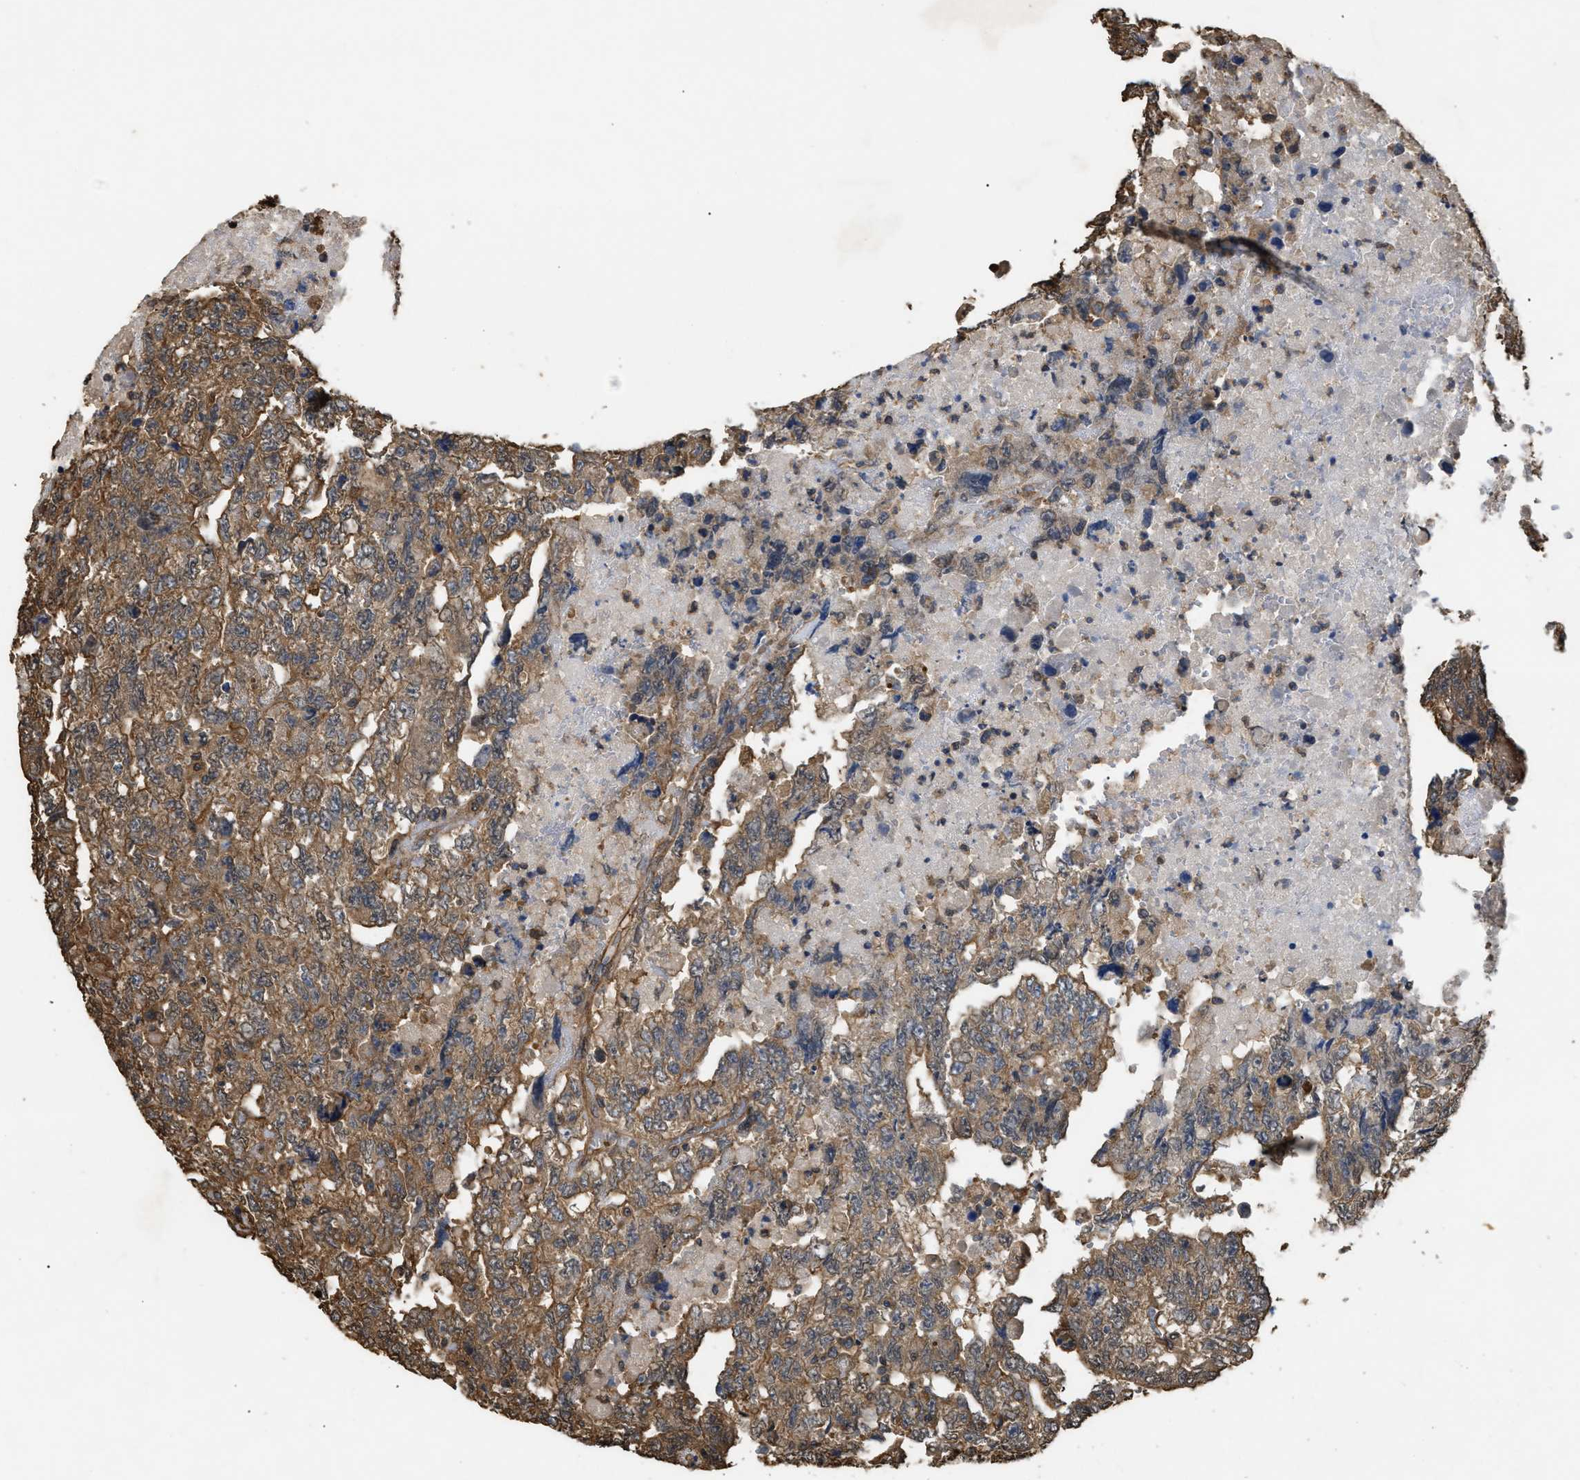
{"staining": {"intensity": "moderate", "quantity": ">75%", "location": "cytoplasmic/membranous"}, "tissue": "testis cancer", "cell_type": "Tumor cells", "image_type": "cancer", "snomed": [{"axis": "morphology", "description": "Carcinoma, Embryonal, NOS"}, {"axis": "topography", "description": "Testis"}], "caption": "Human embryonal carcinoma (testis) stained for a protein (brown) shows moderate cytoplasmic/membranous positive expression in approximately >75% of tumor cells.", "gene": "CALM1", "patient": {"sex": "male", "age": 36}}